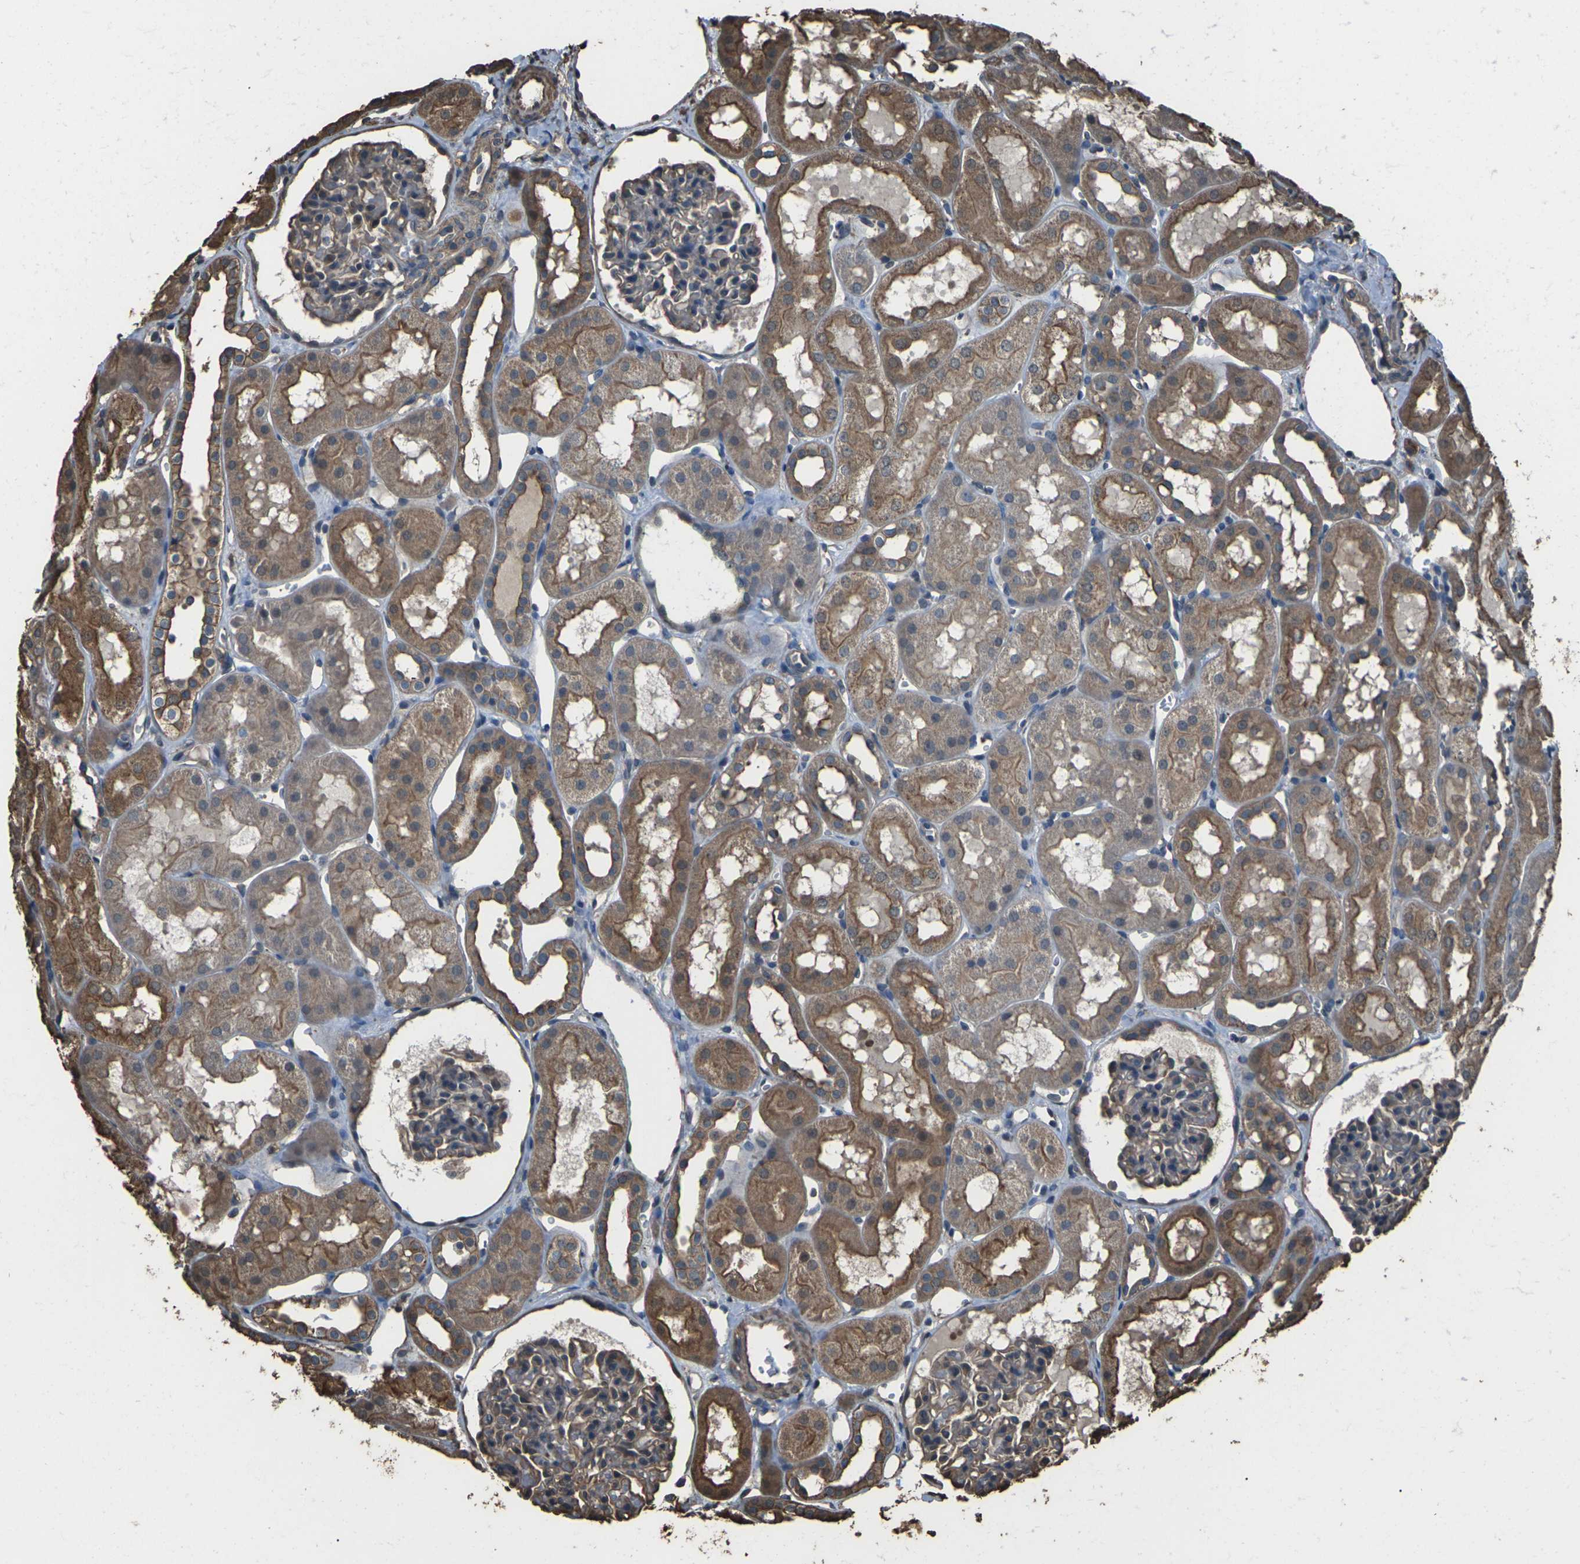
{"staining": {"intensity": "moderate", "quantity": "<25%", "location": "cytoplasmic/membranous"}, "tissue": "kidney", "cell_type": "Cells in glomeruli", "image_type": "normal", "snomed": [{"axis": "morphology", "description": "Normal tissue, NOS"}, {"axis": "topography", "description": "Kidney"}, {"axis": "topography", "description": "Urinary bladder"}], "caption": "Immunohistochemical staining of normal kidney displays low levels of moderate cytoplasmic/membranous staining in approximately <25% of cells in glomeruli.", "gene": "DHPS", "patient": {"sex": "male", "age": 16}}